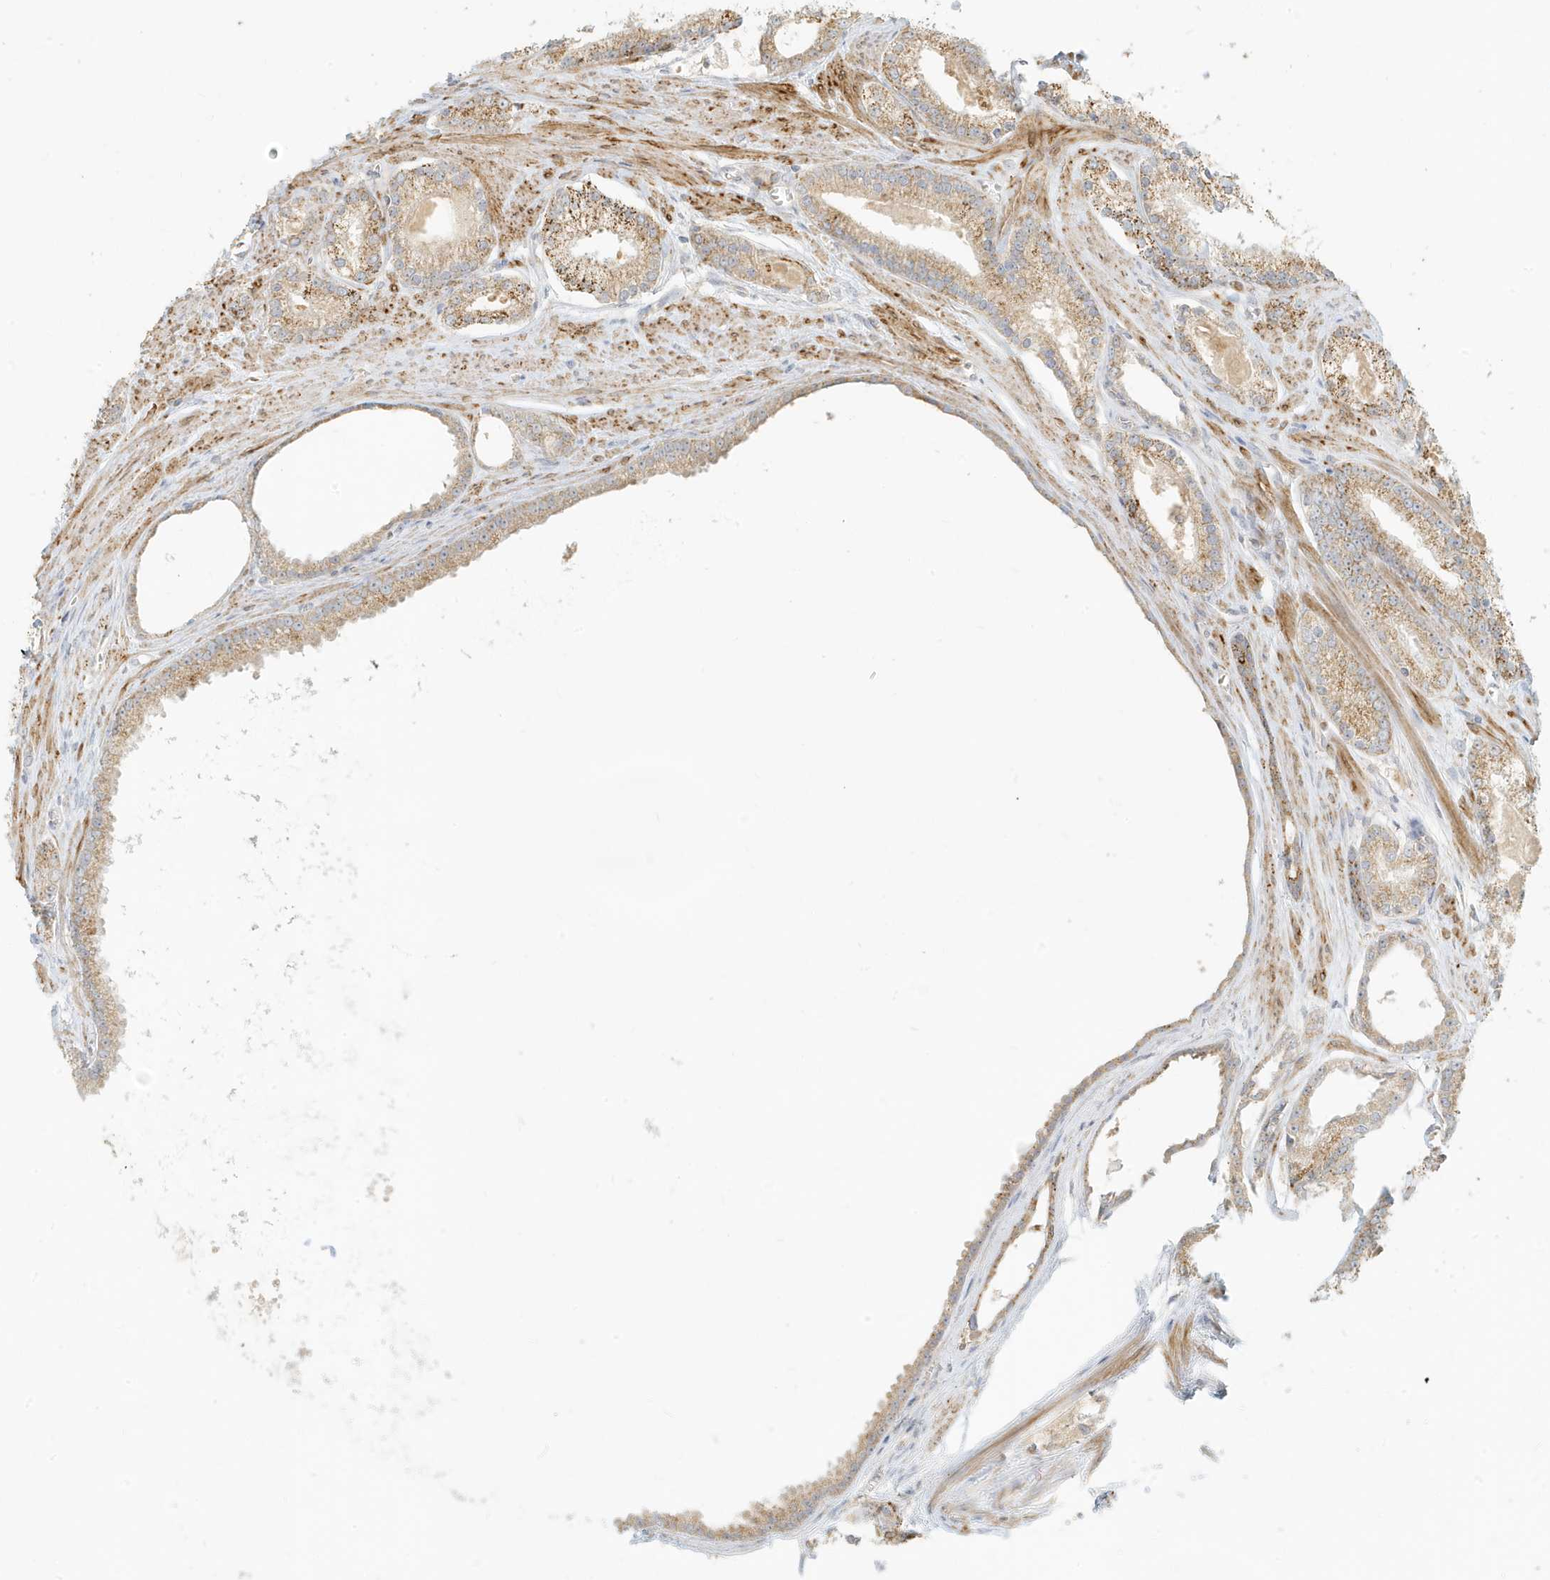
{"staining": {"intensity": "strong", "quantity": ">75%", "location": "cytoplasmic/membranous"}, "tissue": "prostate cancer", "cell_type": "Tumor cells", "image_type": "cancer", "snomed": [{"axis": "morphology", "description": "Adenocarcinoma, Low grade"}, {"axis": "topography", "description": "Prostate"}], "caption": "There is high levels of strong cytoplasmic/membranous staining in tumor cells of prostate cancer (low-grade adenocarcinoma), as demonstrated by immunohistochemical staining (brown color).", "gene": "MCOLN1", "patient": {"sex": "male", "age": 54}}